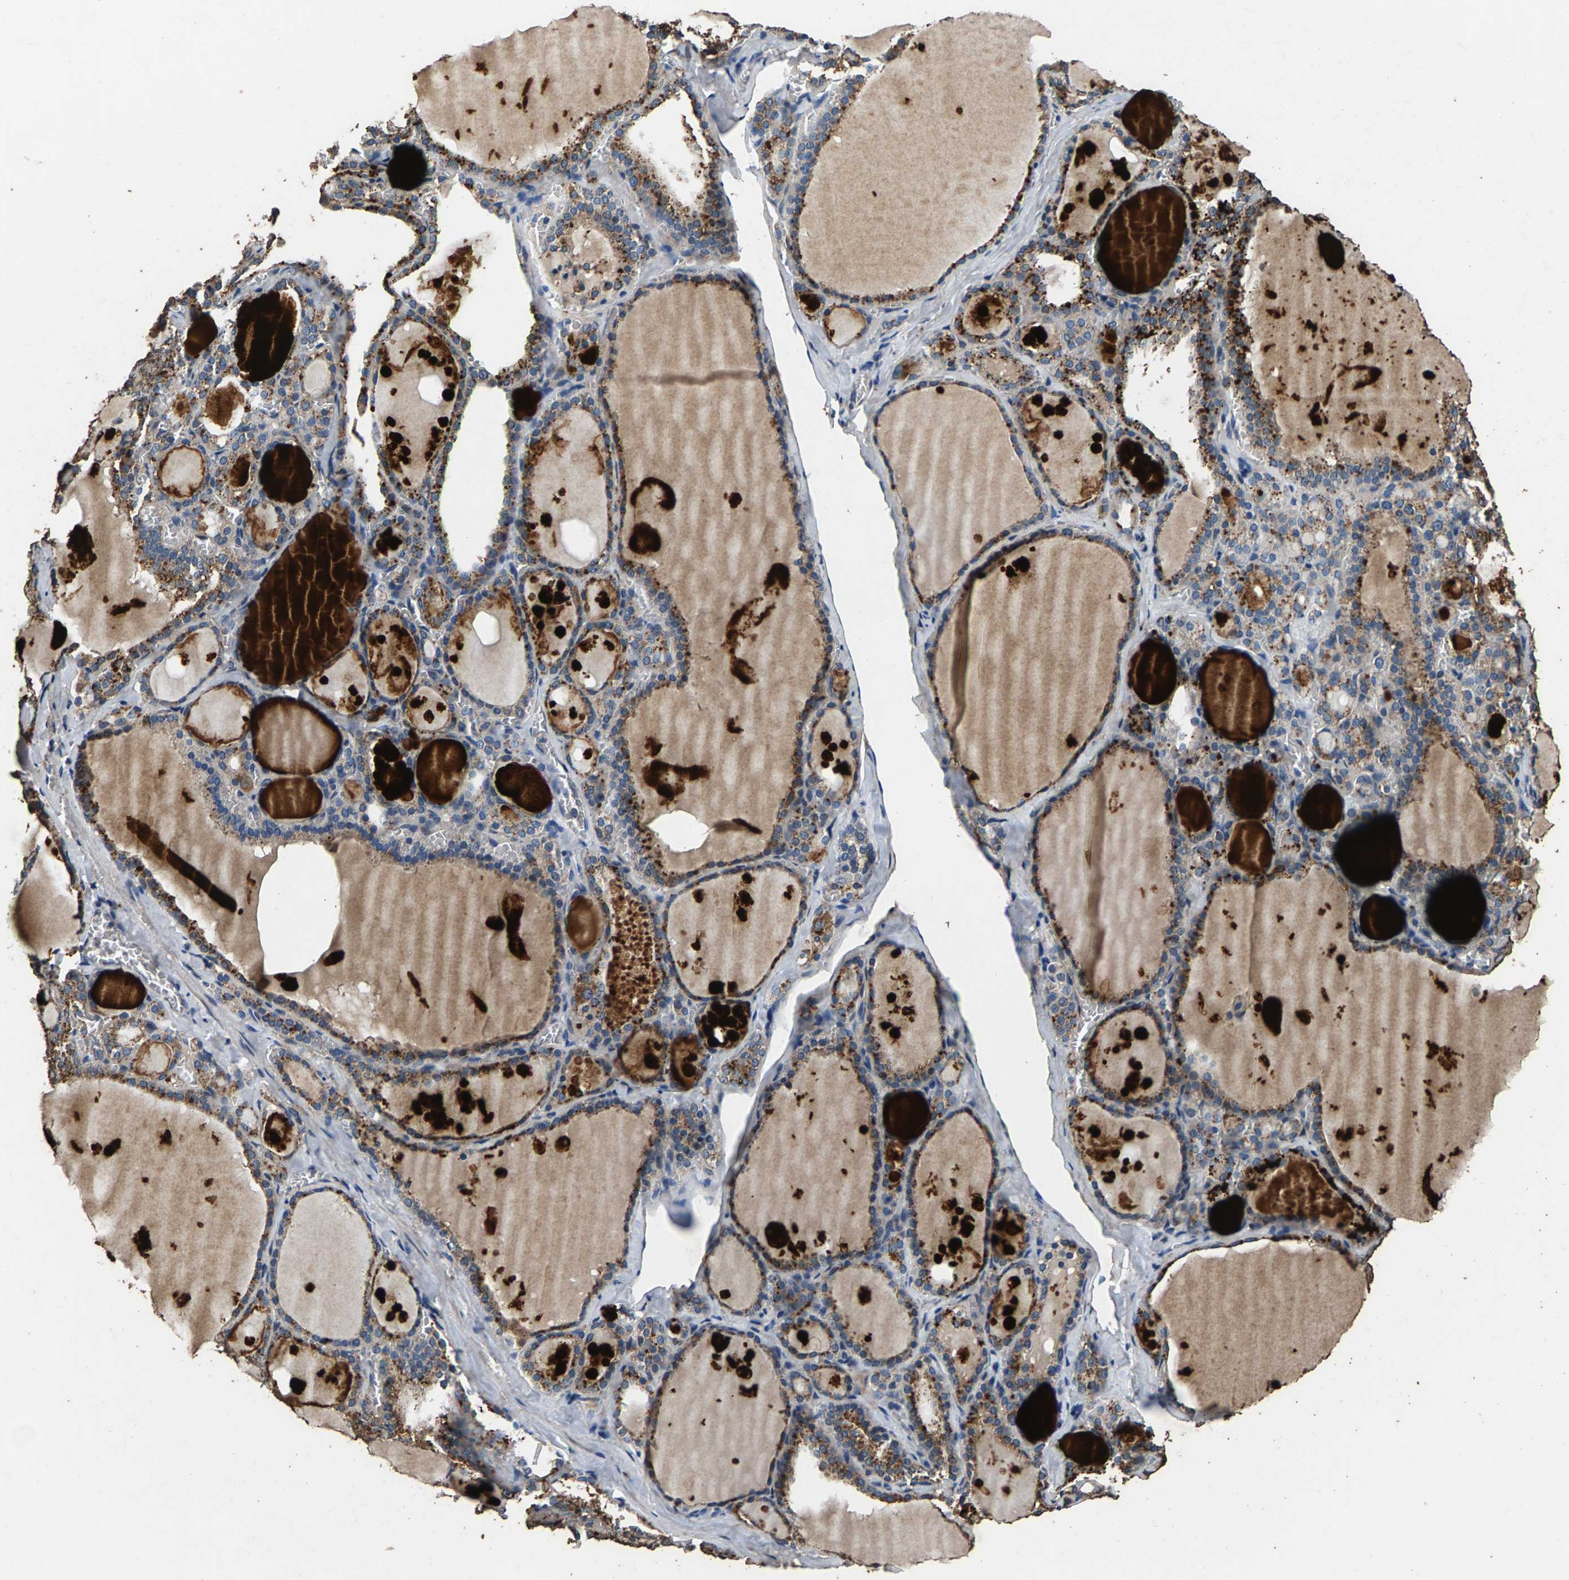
{"staining": {"intensity": "moderate", "quantity": ">75%", "location": "cytoplasmic/membranous"}, "tissue": "thyroid gland", "cell_type": "Glandular cells", "image_type": "normal", "snomed": [{"axis": "morphology", "description": "Normal tissue, NOS"}, {"axis": "topography", "description": "Thyroid gland"}], "caption": "Moderate cytoplasmic/membranous positivity for a protein is appreciated in approximately >75% of glandular cells of normal thyroid gland using IHC.", "gene": "MRPL27", "patient": {"sex": "male", "age": 56}}